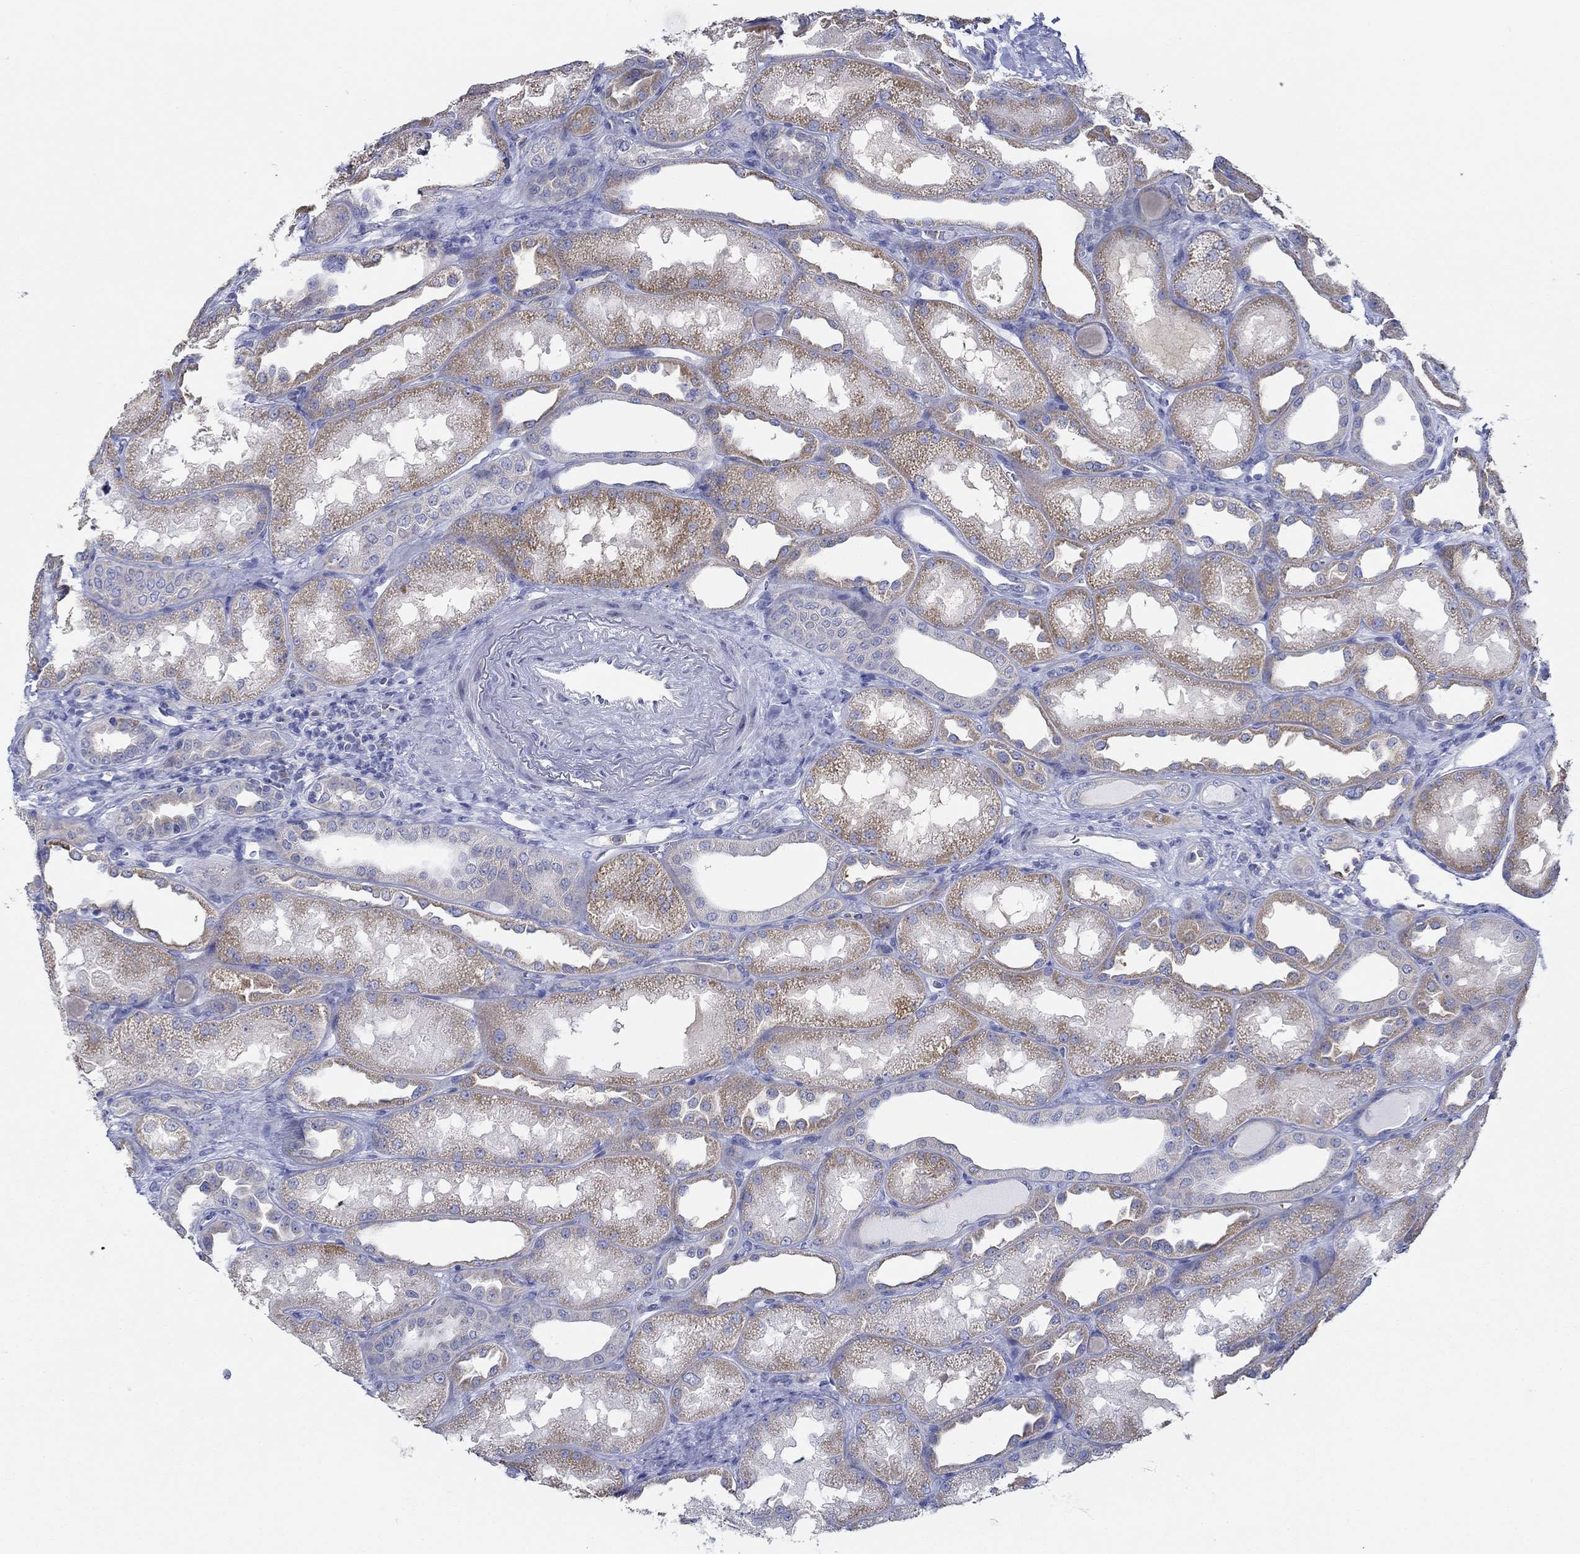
{"staining": {"intensity": "negative", "quantity": "none", "location": "none"}, "tissue": "kidney", "cell_type": "Cells in glomeruli", "image_type": "normal", "snomed": [{"axis": "morphology", "description": "Normal tissue, NOS"}, {"axis": "topography", "description": "Kidney"}], "caption": "Cells in glomeruli show no significant expression in benign kidney. (Brightfield microscopy of DAB immunohistochemistry (IHC) at high magnification).", "gene": "SLC27A3", "patient": {"sex": "male", "age": 61}}